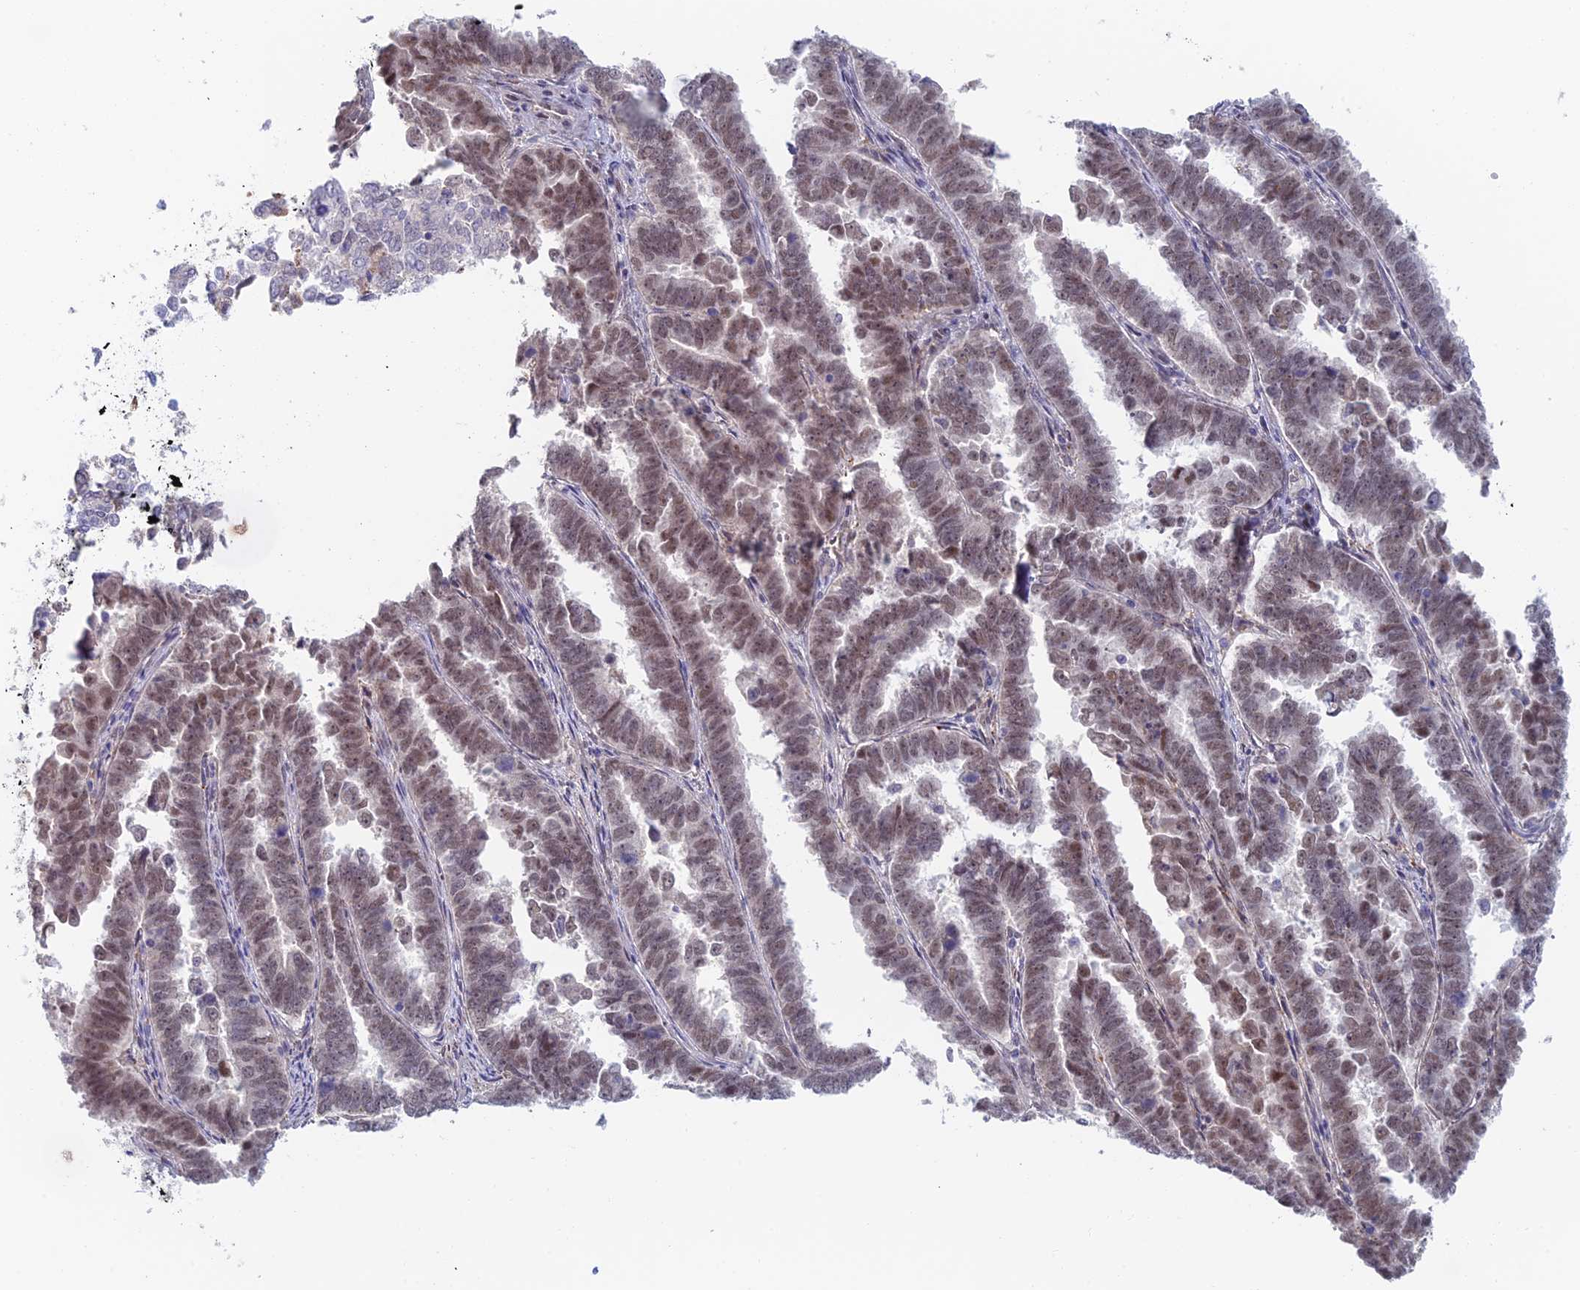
{"staining": {"intensity": "moderate", "quantity": ">75%", "location": "nuclear"}, "tissue": "endometrial cancer", "cell_type": "Tumor cells", "image_type": "cancer", "snomed": [{"axis": "morphology", "description": "Adenocarcinoma, NOS"}, {"axis": "topography", "description": "Endometrium"}], "caption": "Adenocarcinoma (endometrial) stained for a protein (brown) exhibits moderate nuclear positive positivity in about >75% of tumor cells.", "gene": "ZUP1", "patient": {"sex": "female", "age": 75}}